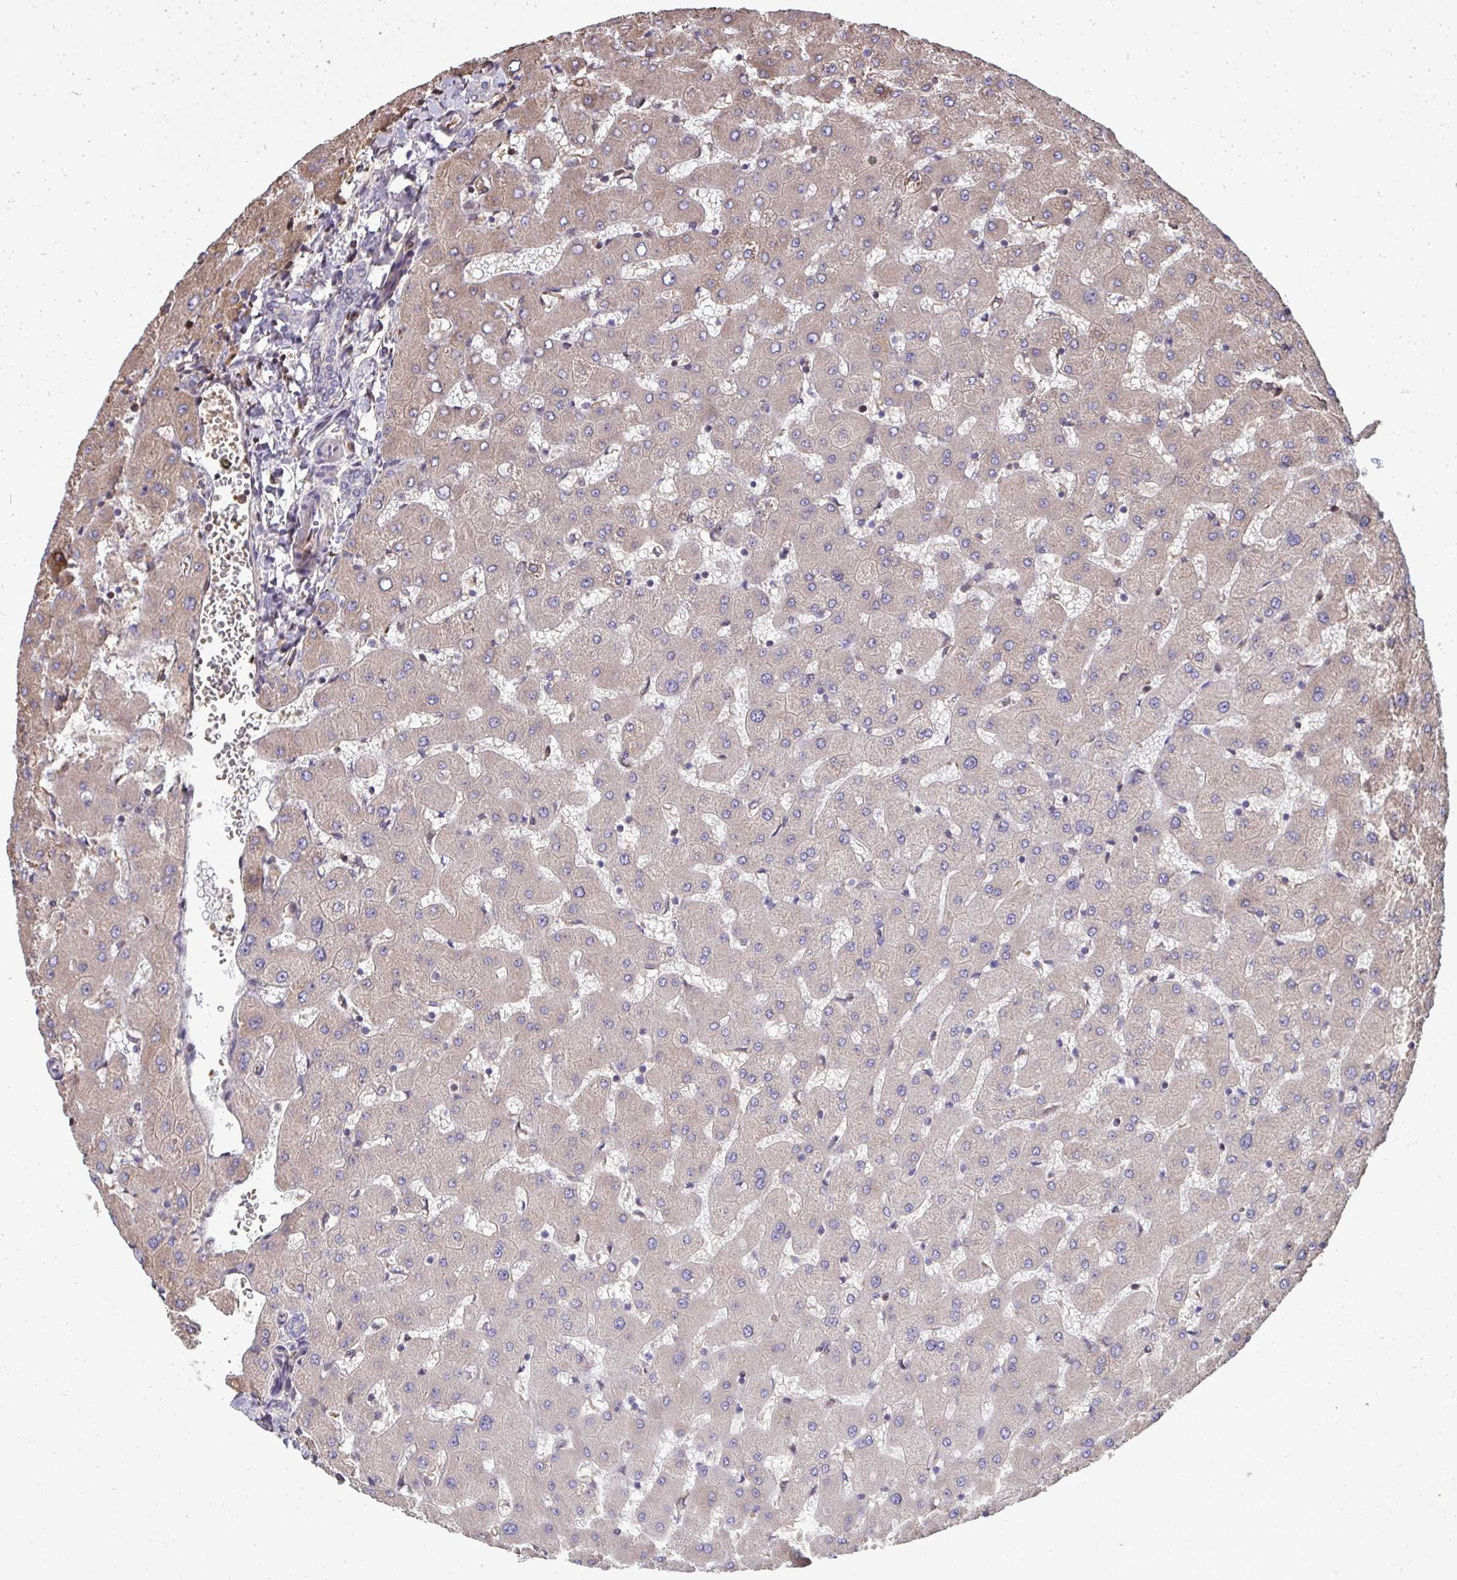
{"staining": {"intensity": "negative", "quantity": "none", "location": "none"}, "tissue": "liver", "cell_type": "Cholangiocytes", "image_type": "normal", "snomed": [{"axis": "morphology", "description": "Normal tissue, NOS"}, {"axis": "topography", "description": "Liver"}], "caption": "This is an immunohistochemistry photomicrograph of benign human liver. There is no staining in cholangiocytes.", "gene": "FIBCD1", "patient": {"sex": "female", "age": 63}}